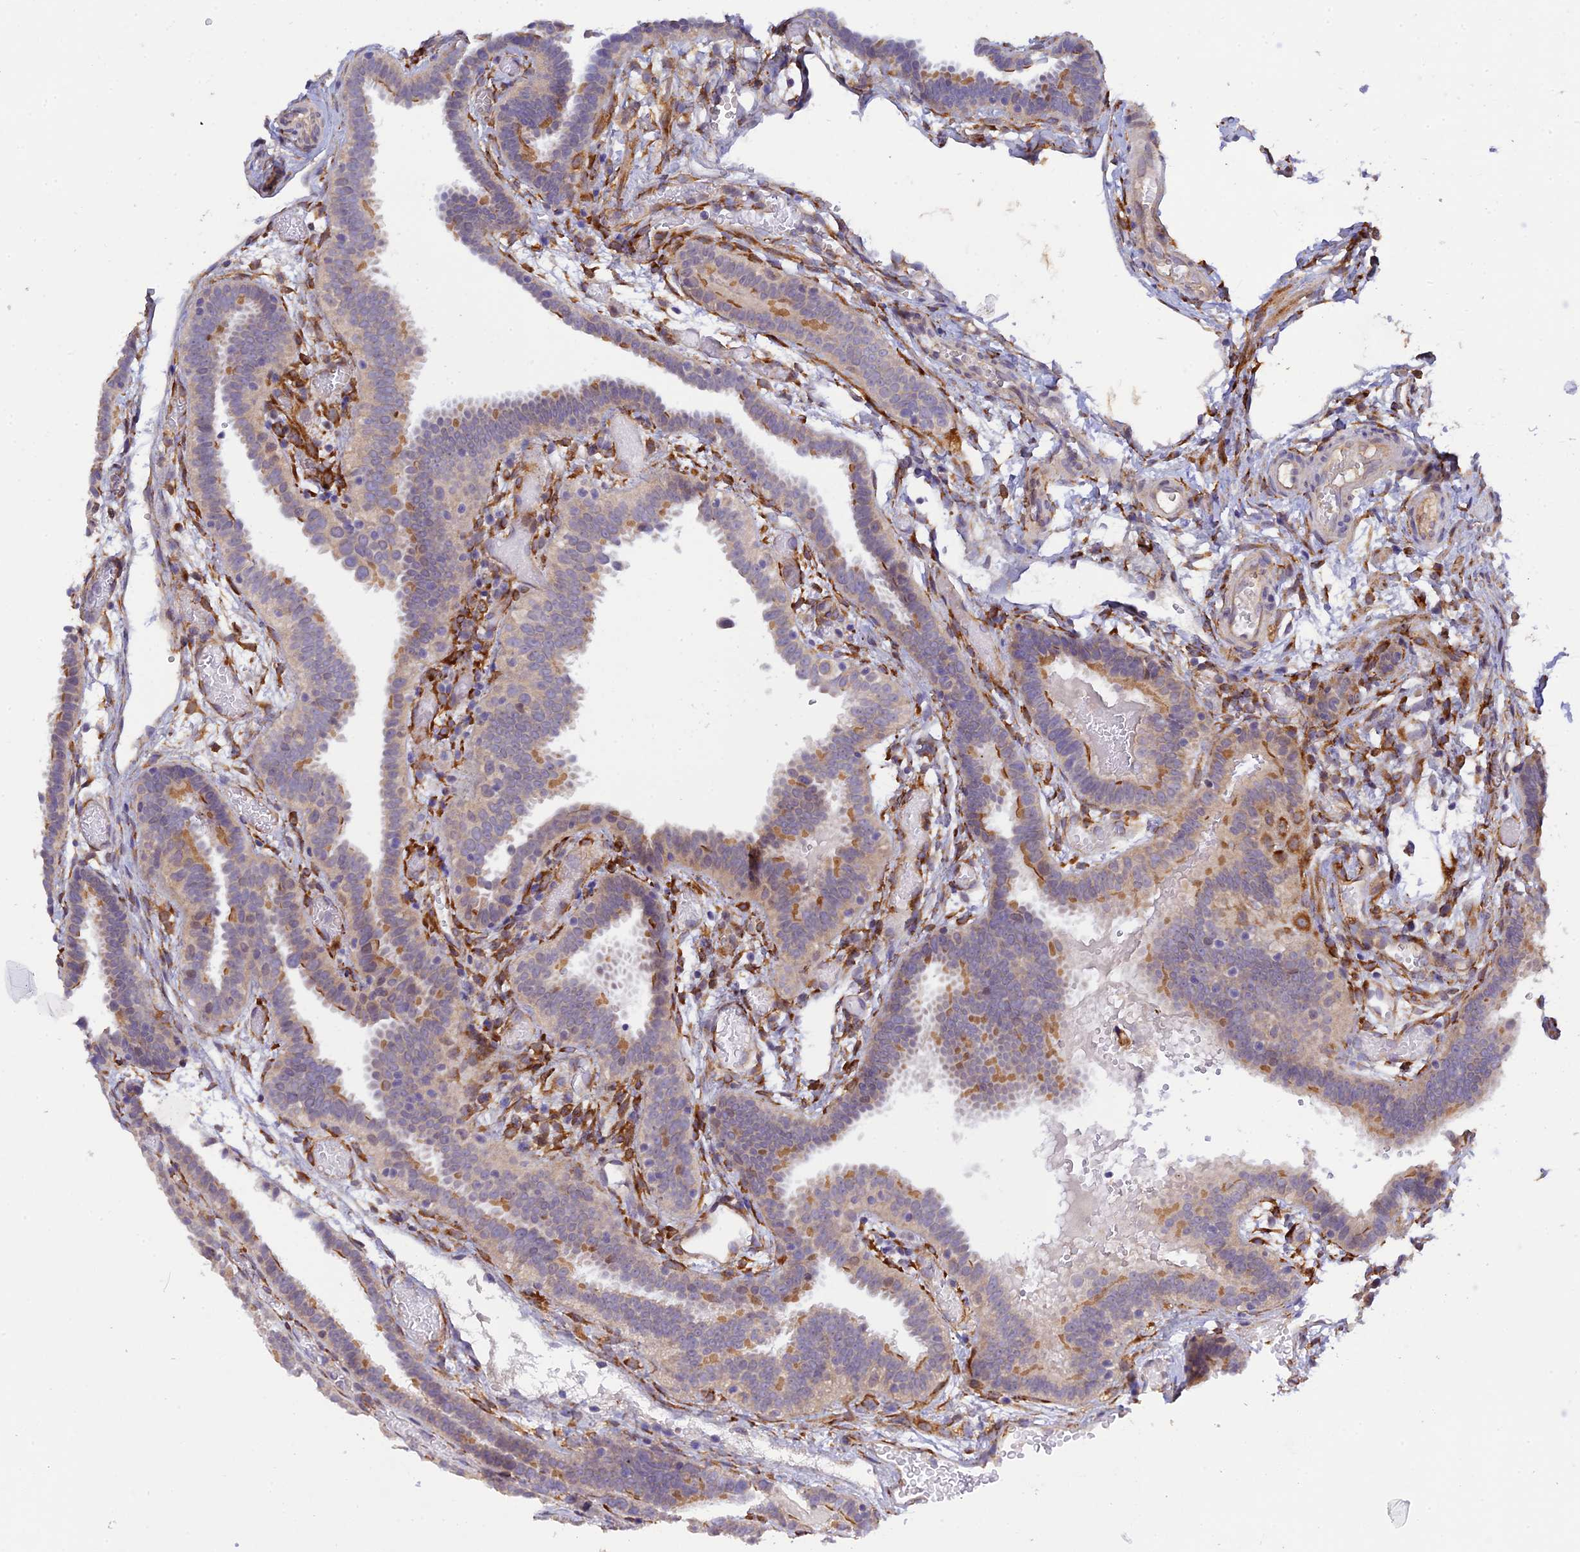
{"staining": {"intensity": "moderate", "quantity": "25%-75%", "location": "cytoplasmic/membranous"}, "tissue": "fallopian tube", "cell_type": "Glandular cells", "image_type": "normal", "snomed": [{"axis": "morphology", "description": "Normal tissue, NOS"}, {"axis": "topography", "description": "Fallopian tube"}], "caption": "An image of human fallopian tube stained for a protein shows moderate cytoplasmic/membranous brown staining in glandular cells. The staining is performed using DAB brown chromogen to label protein expression. The nuclei are counter-stained blue using hematoxylin.", "gene": "P3H3", "patient": {"sex": "female", "age": 37}}